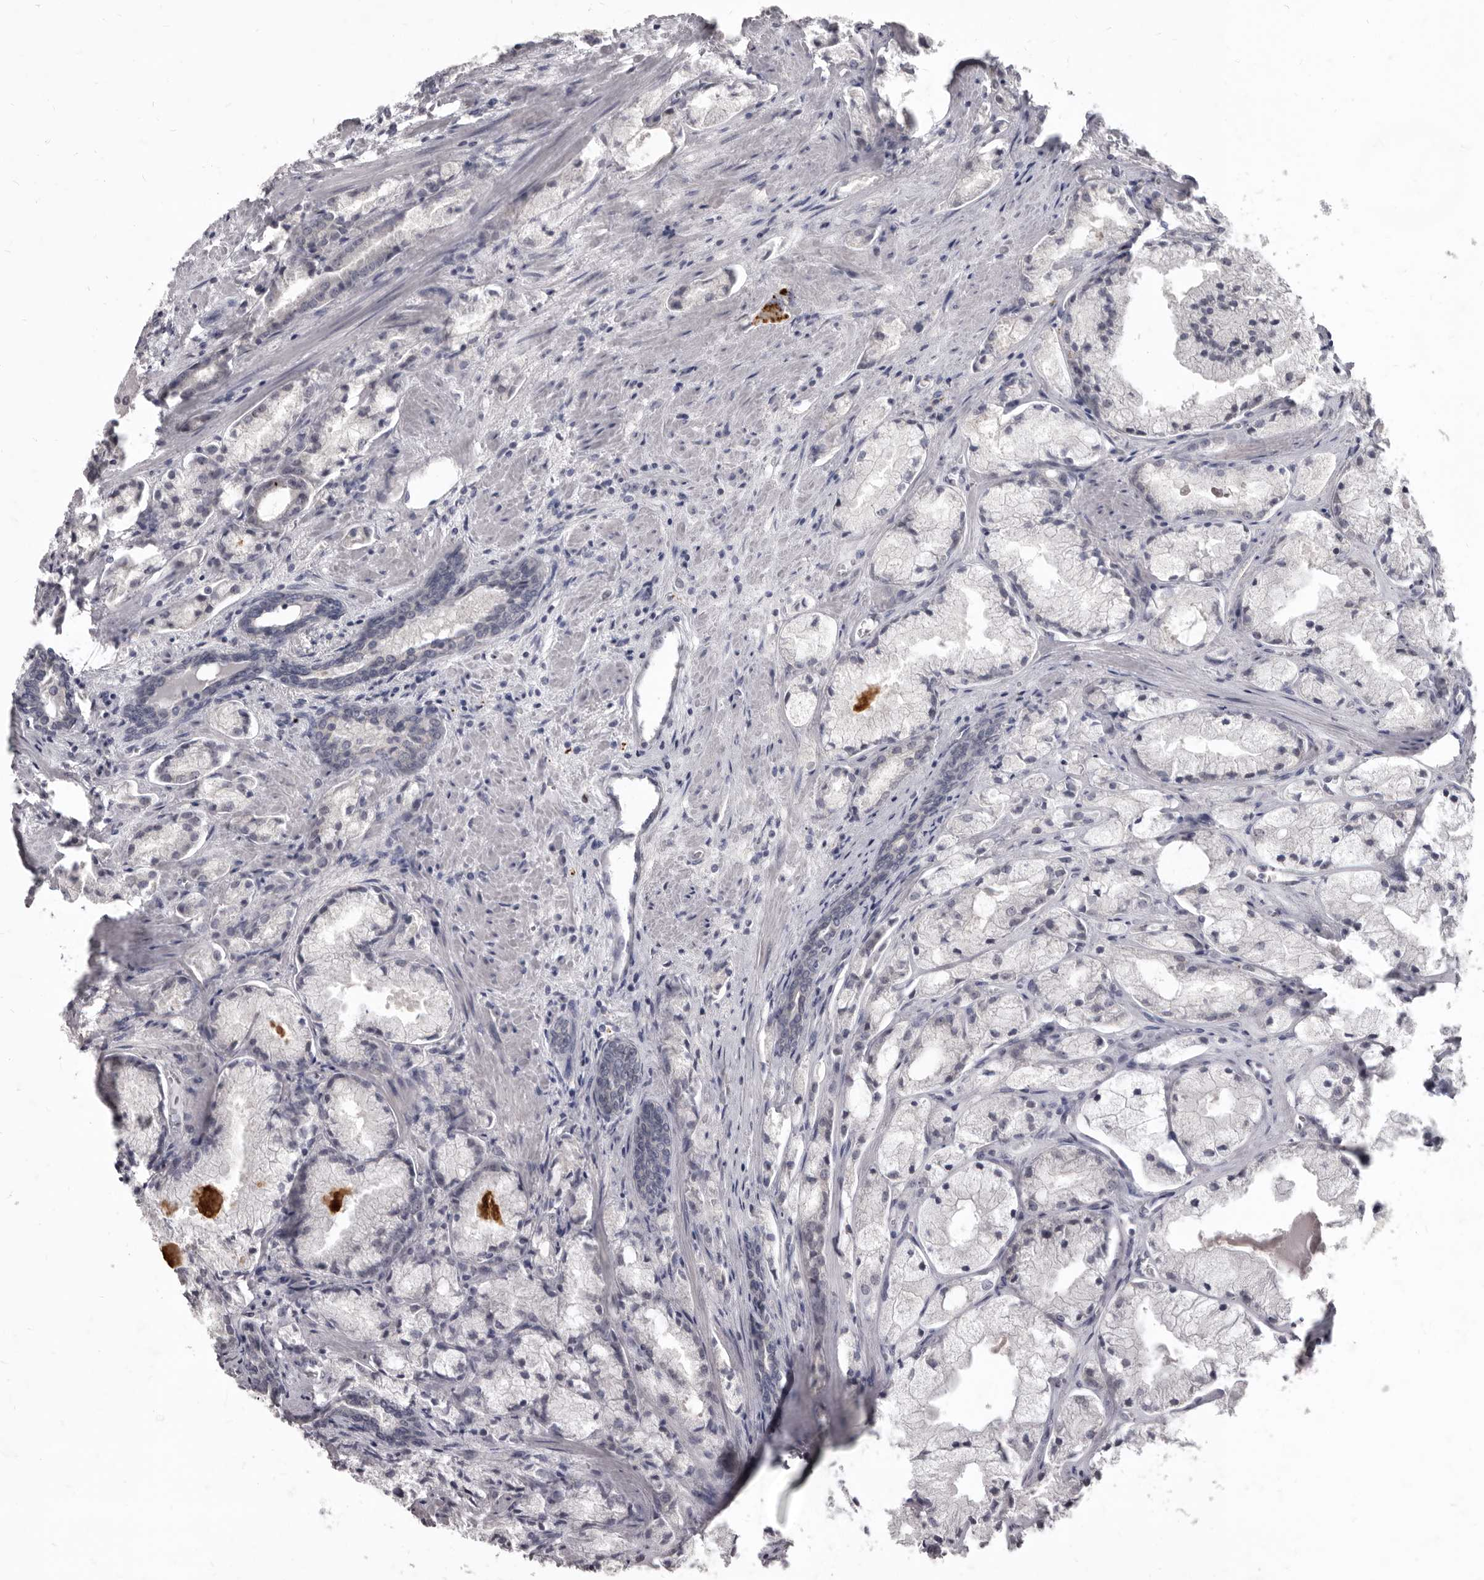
{"staining": {"intensity": "negative", "quantity": "none", "location": "none"}, "tissue": "prostate cancer", "cell_type": "Tumor cells", "image_type": "cancer", "snomed": [{"axis": "morphology", "description": "Adenocarcinoma, High grade"}, {"axis": "topography", "description": "Prostate"}], "caption": "IHC micrograph of neoplastic tissue: human prostate cancer (high-grade adenocarcinoma) stained with DAB displays no significant protein positivity in tumor cells.", "gene": "SULT1E1", "patient": {"sex": "male", "age": 50}}